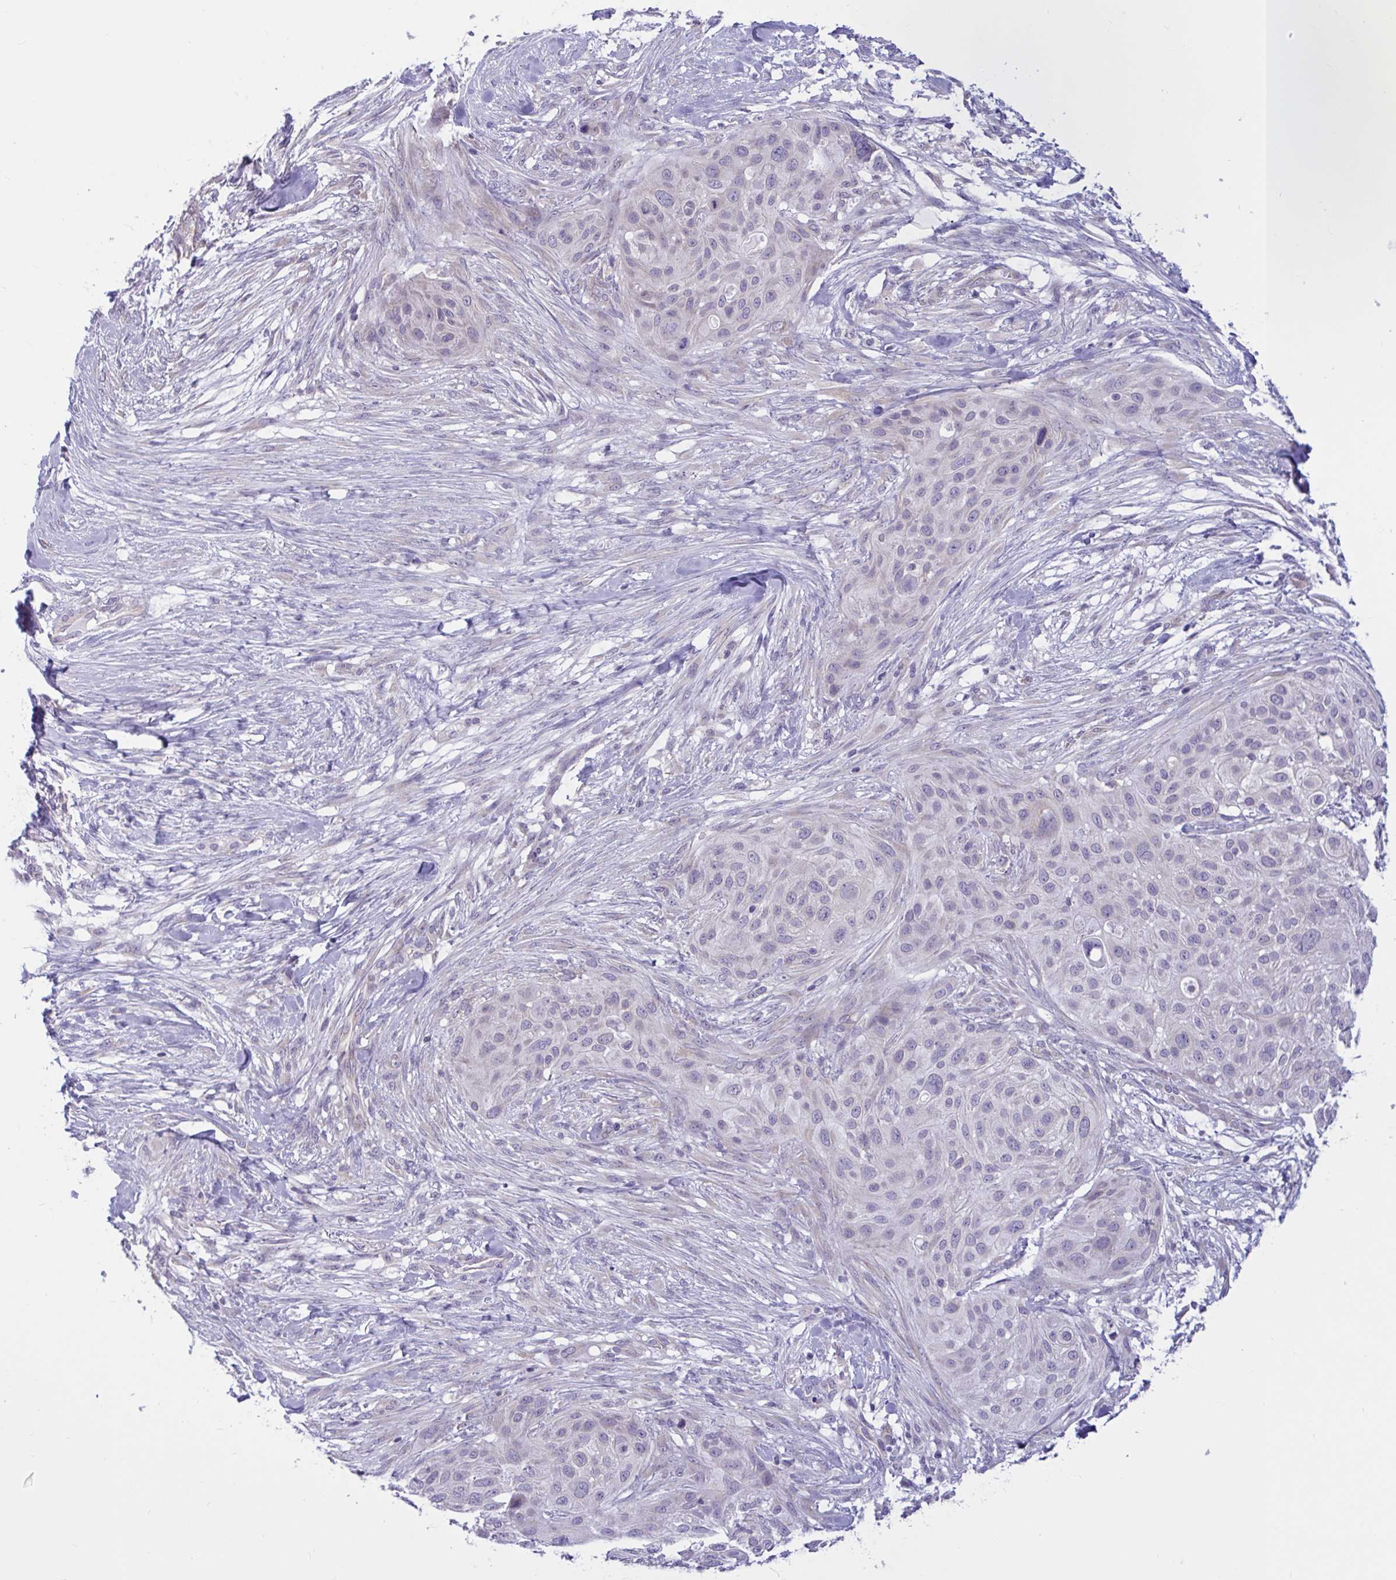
{"staining": {"intensity": "negative", "quantity": "none", "location": "none"}, "tissue": "skin cancer", "cell_type": "Tumor cells", "image_type": "cancer", "snomed": [{"axis": "morphology", "description": "Squamous cell carcinoma, NOS"}, {"axis": "topography", "description": "Skin"}], "caption": "Squamous cell carcinoma (skin) was stained to show a protein in brown. There is no significant staining in tumor cells. (DAB IHC with hematoxylin counter stain).", "gene": "CAMLG", "patient": {"sex": "female", "age": 87}}